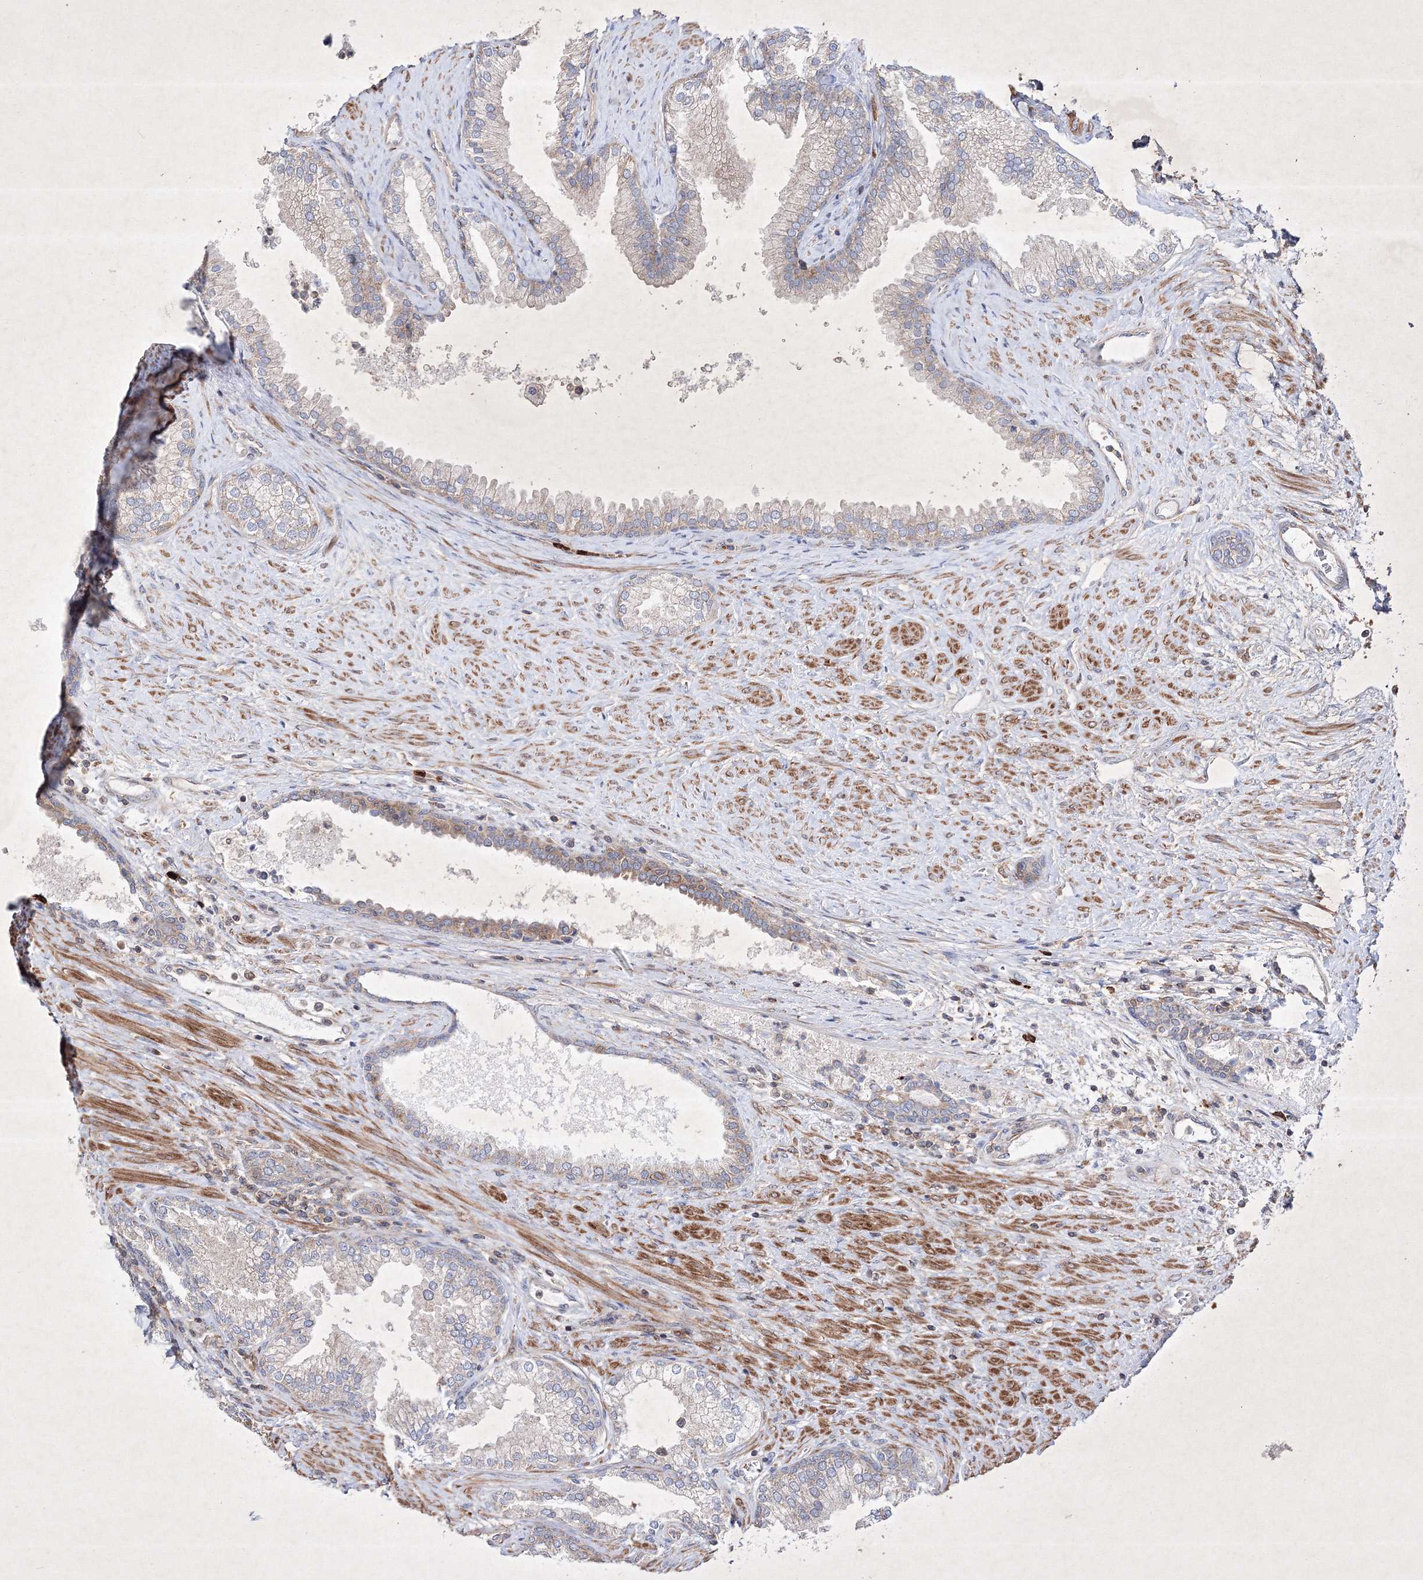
{"staining": {"intensity": "moderate", "quantity": "25%-75%", "location": "cytoplasmic/membranous"}, "tissue": "prostate", "cell_type": "Glandular cells", "image_type": "normal", "snomed": [{"axis": "morphology", "description": "Normal tissue, NOS"}, {"axis": "topography", "description": "Prostate"}], "caption": "Immunohistochemistry (IHC) histopathology image of unremarkable prostate: human prostate stained using immunohistochemistry exhibits medium levels of moderate protein expression localized specifically in the cytoplasmic/membranous of glandular cells, appearing as a cytoplasmic/membranous brown color.", "gene": "OPA1", "patient": {"sex": "male", "age": 76}}